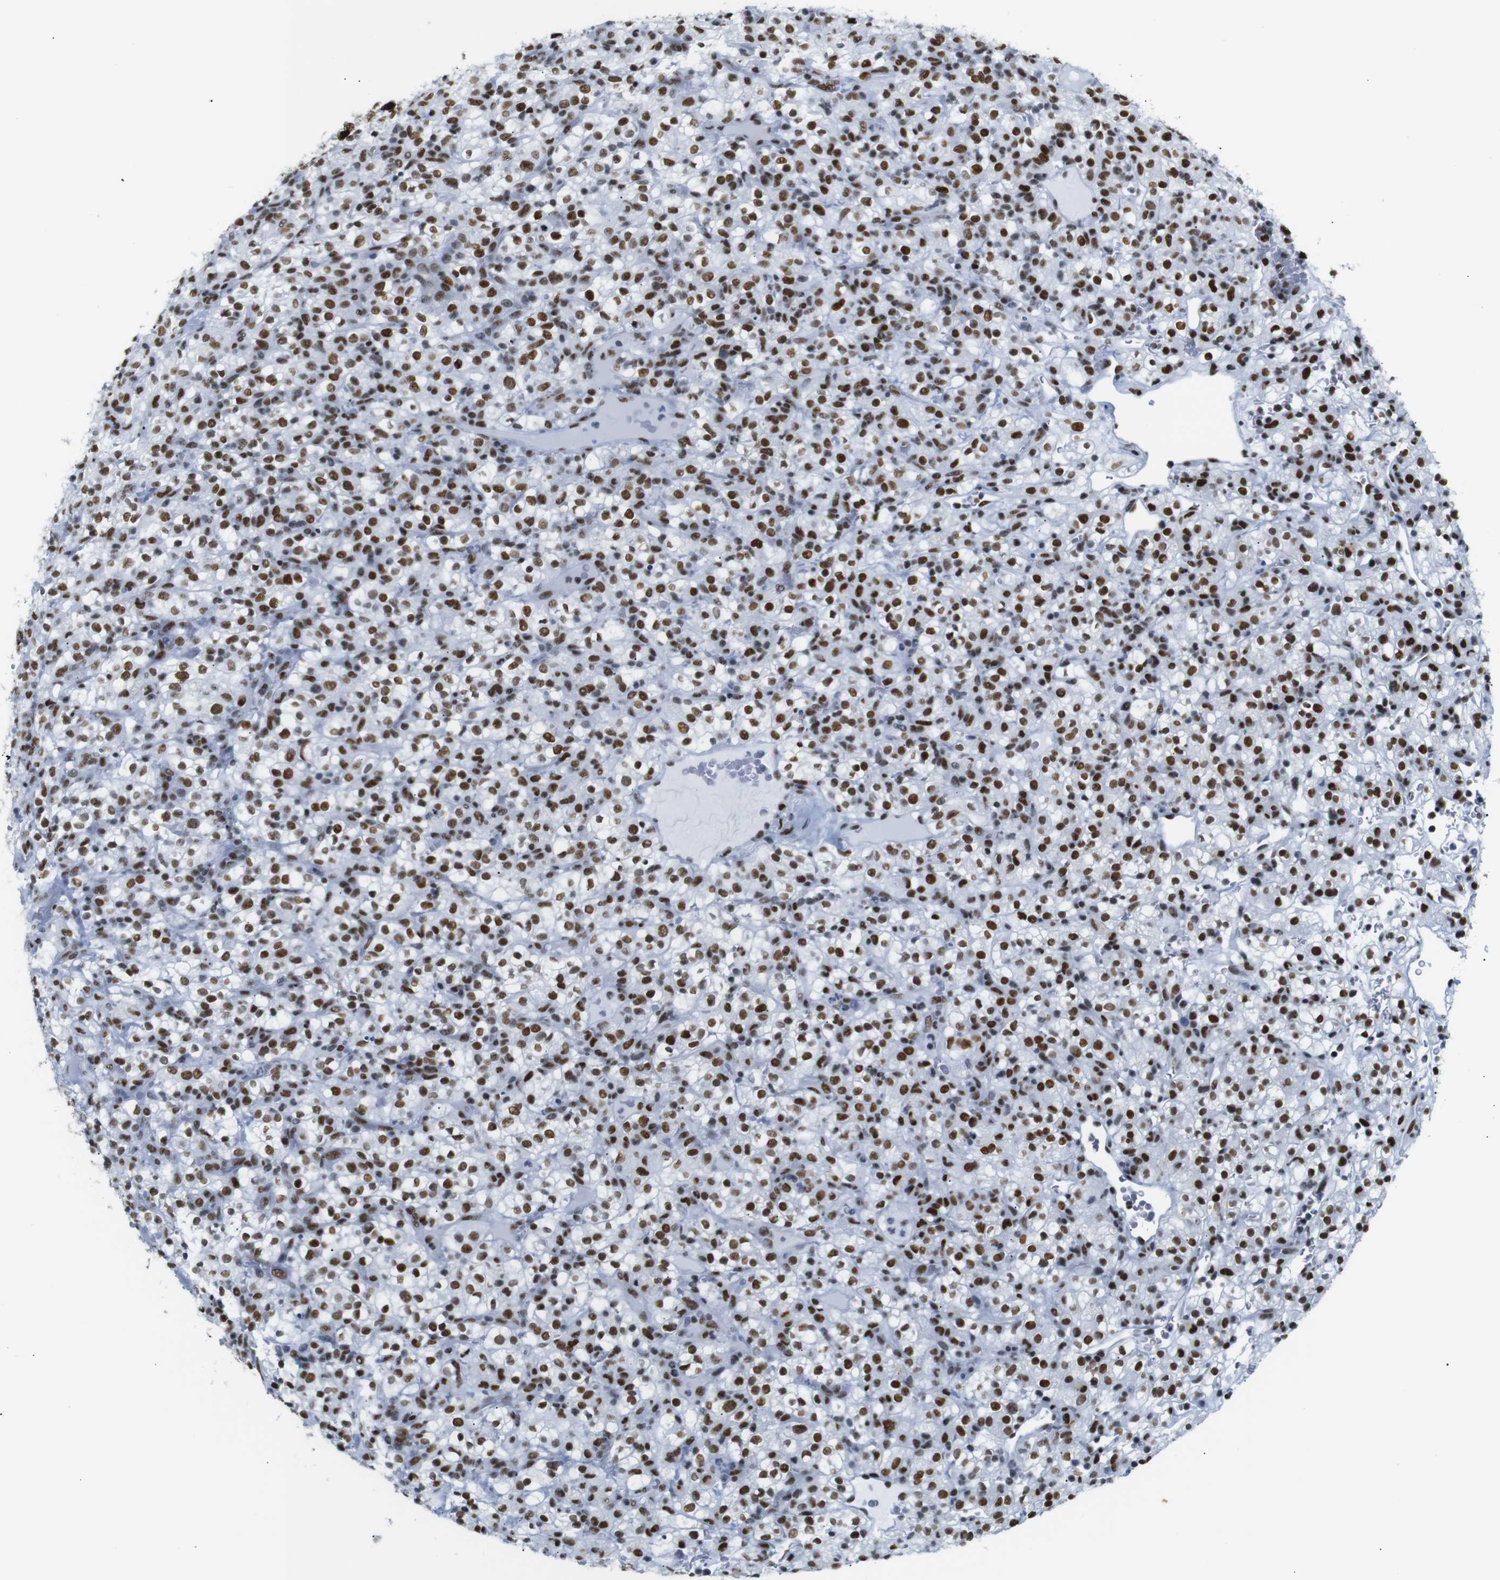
{"staining": {"intensity": "strong", "quantity": ">75%", "location": "nuclear"}, "tissue": "renal cancer", "cell_type": "Tumor cells", "image_type": "cancer", "snomed": [{"axis": "morphology", "description": "Normal tissue, NOS"}, {"axis": "morphology", "description": "Adenocarcinoma, NOS"}, {"axis": "topography", "description": "Kidney"}], "caption": "Human renal cancer (adenocarcinoma) stained with a protein marker displays strong staining in tumor cells.", "gene": "TRA2B", "patient": {"sex": "female", "age": 72}}